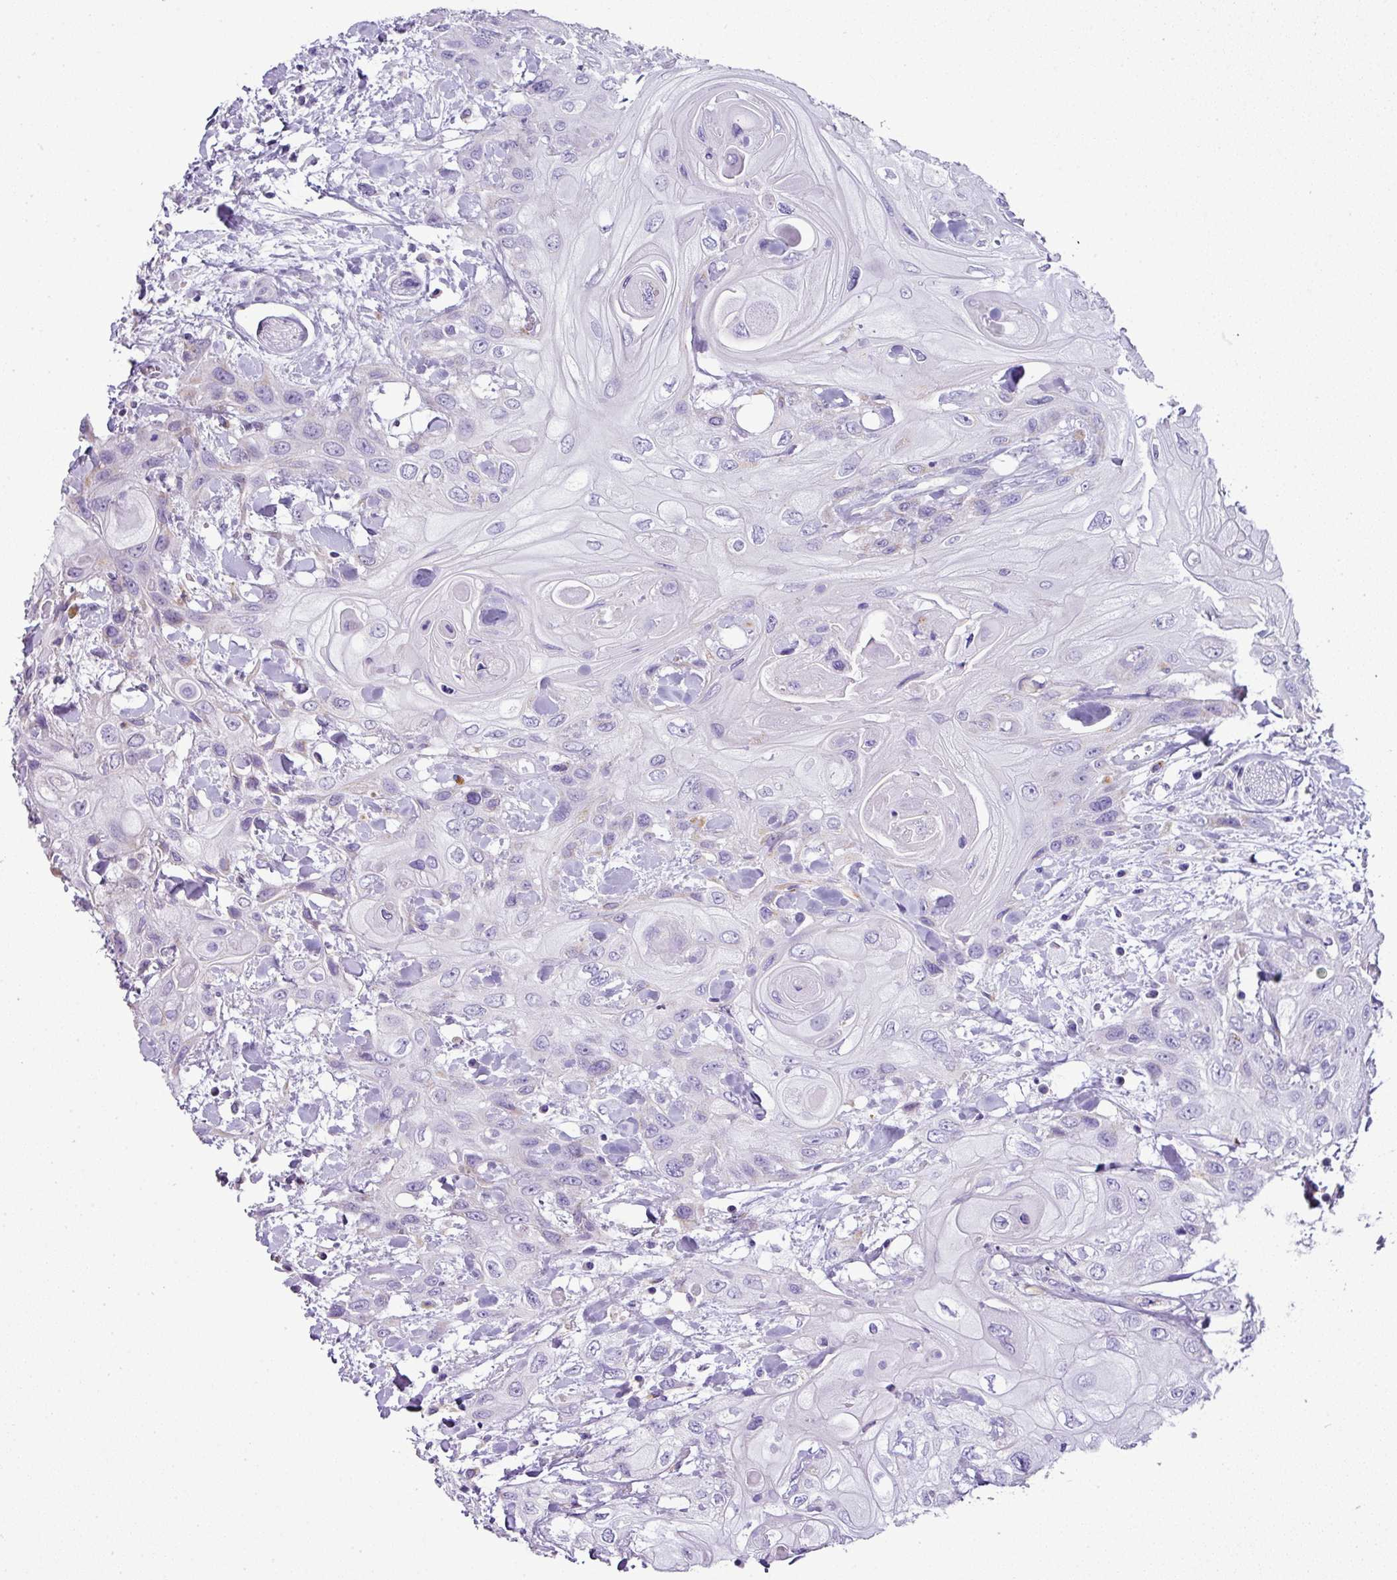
{"staining": {"intensity": "negative", "quantity": "none", "location": "none"}, "tissue": "head and neck cancer", "cell_type": "Tumor cells", "image_type": "cancer", "snomed": [{"axis": "morphology", "description": "Squamous cell carcinoma, NOS"}, {"axis": "topography", "description": "Head-Neck"}], "caption": "IHC image of human head and neck cancer stained for a protein (brown), which shows no expression in tumor cells.", "gene": "PGAP4", "patient": {"sex": "female", "age": 43}}